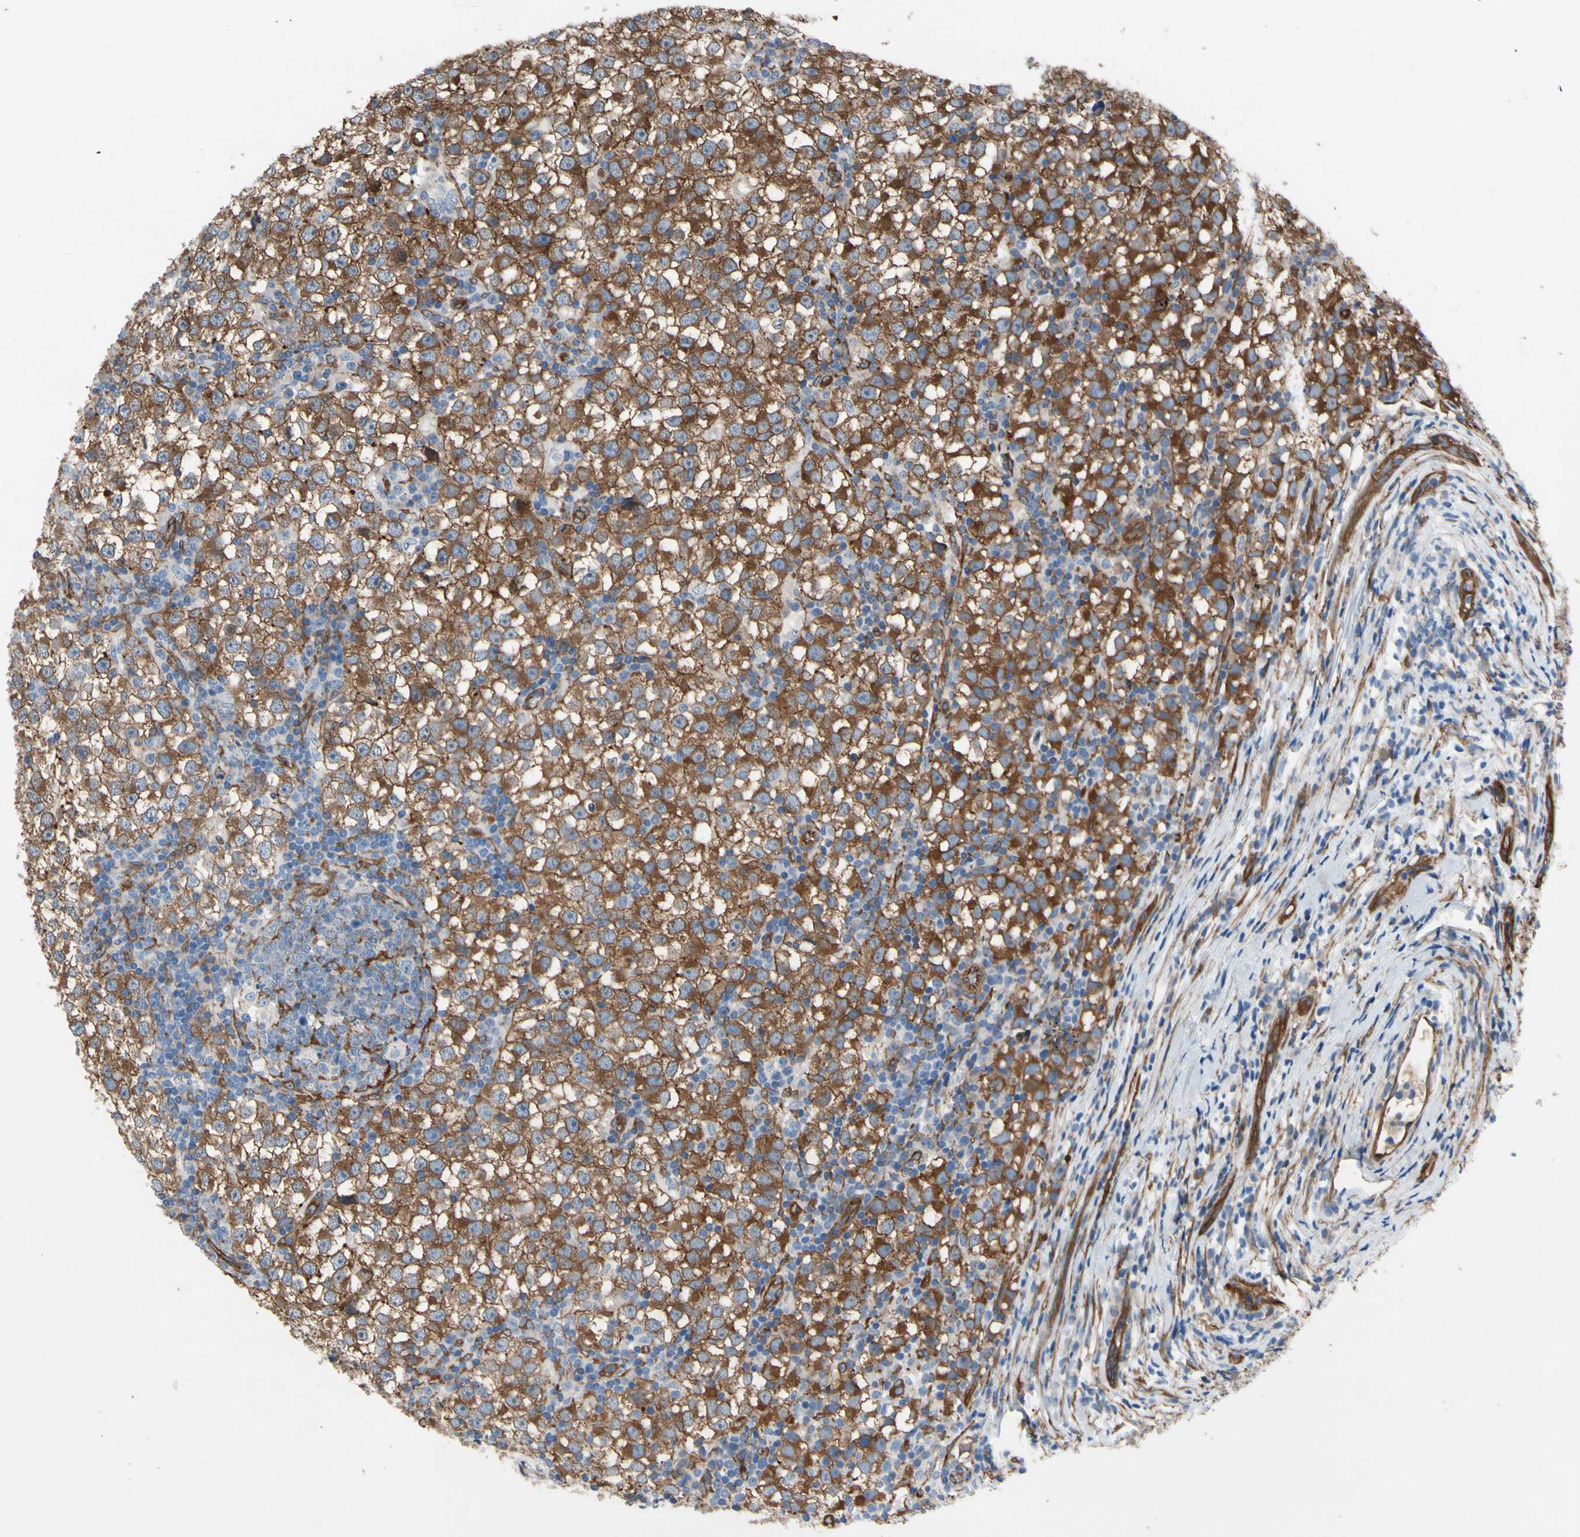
{"staining": {"intensity": "moderate", "quantity": "25%-75%", "location": "cytoplasmic/membranous"}, "tissue": "testis cancer", "cell_type": "Tumor cells", "image_type": "cancer", "snomed": [{"axis": "morphology", "description": "Seminoma, NOS"}, {"axis": "topography", "description": "Testis"}], "caption": "High-power microscopy captured an immunohistochemistry photomicrograph of testis cancer (seminoma), revealing moderate cytoplasmic/membranous staining in approximately 25%-75% of tumor cells.", "gene": "CTTNBP2", "patient": {"sex": "male", "age": 65}}